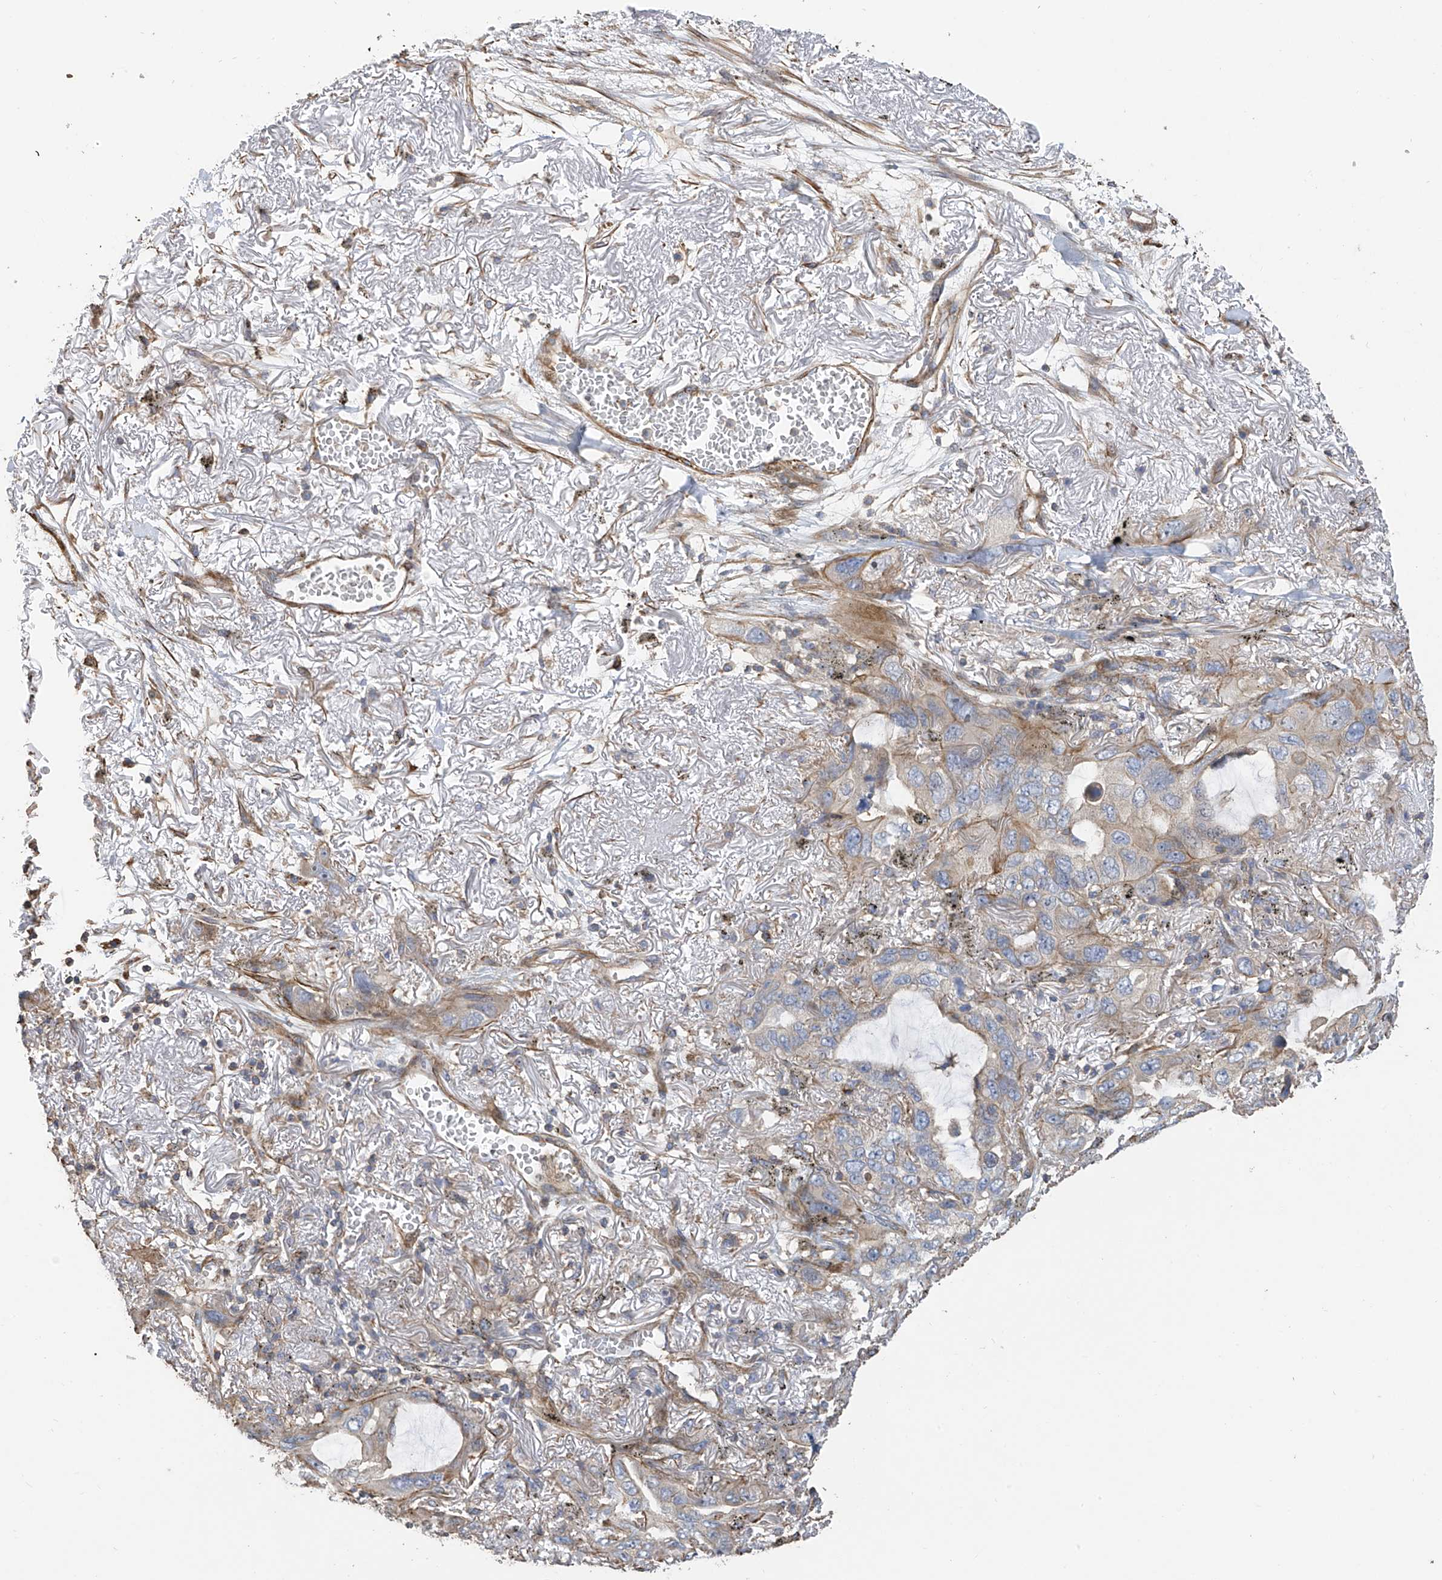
{"staining": {"intensity": "weak", "quantity": "<25%", "location": "cytoplasmic/membranous"}, "tissue": "lung cancer", "cell_type": "Tumor cells", "image_type": "cancer", "snomed": [{"axis": "morphology", "description": "Squamous cell carcinoma, NOS"}, {"axis": "topography", "description": "Lung"}], "caption": "A high-resolution photomicrograph shows IHC staining of squamous cell carcinoma (lung), which shows no significant expression in tumor cells.", "gene": "SLC43A3", "patient": {"sex": "female", "age": 73}}